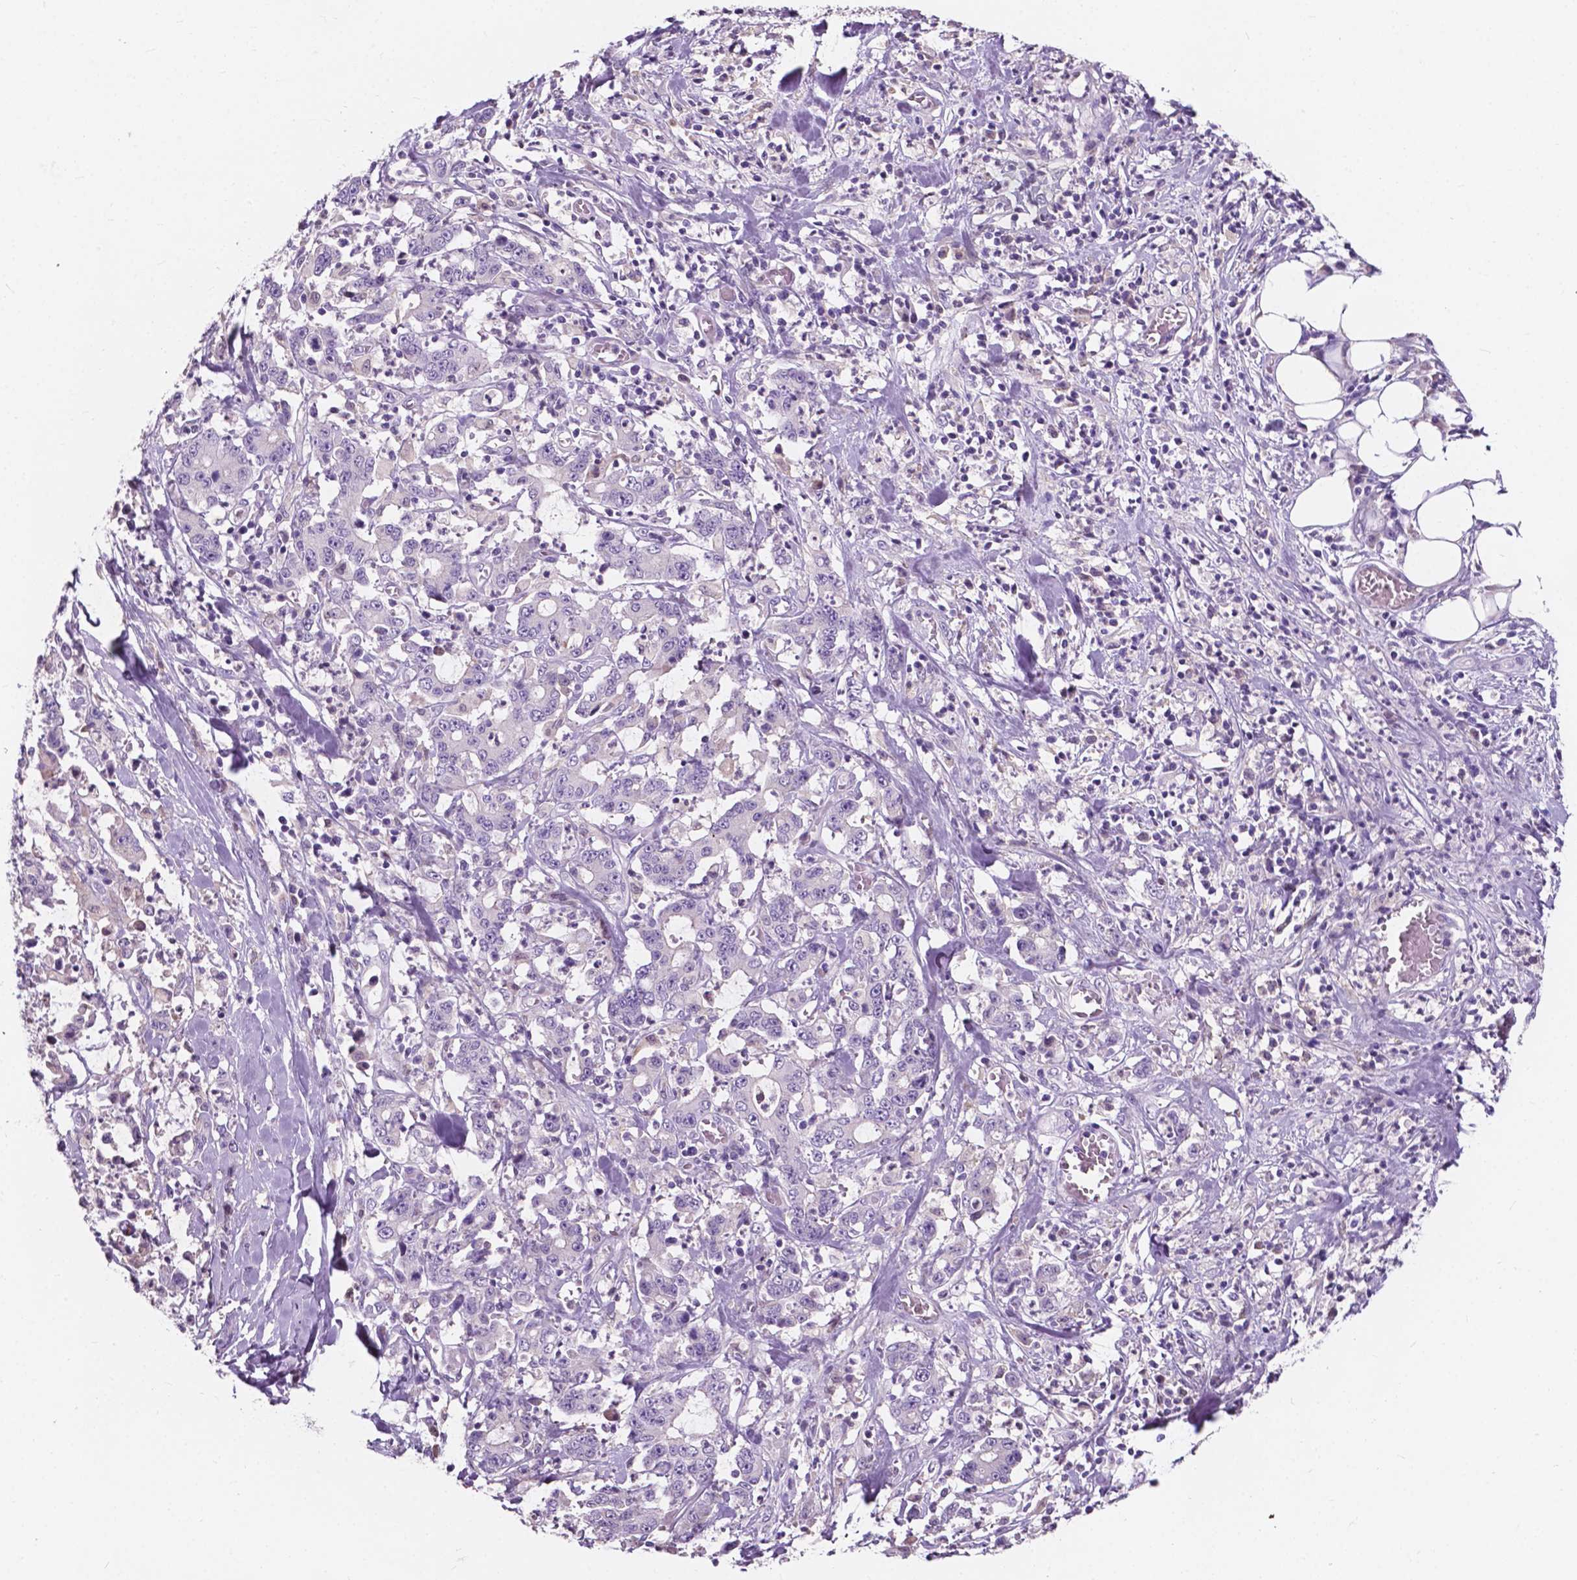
{"staining": {"intensity": "negative", "quantity": "none", "location": "none"}, "tissue": "stomach cancer", "cell_type": "Tumor cells", "image_type": "cancer", "snomed": [{"axis": "morphology", "description": "Adenocarcinoma, NOS"}, {"axis": "topography", "description": "Stomach, upper"}], "caption": "This is an immunohistochemistry histopathology image of stomach cancer (adenocarcinoma). There is no staining in tumor cells.", "gene": "IREB2", "patient": {"sex": "male", "age": 68}}